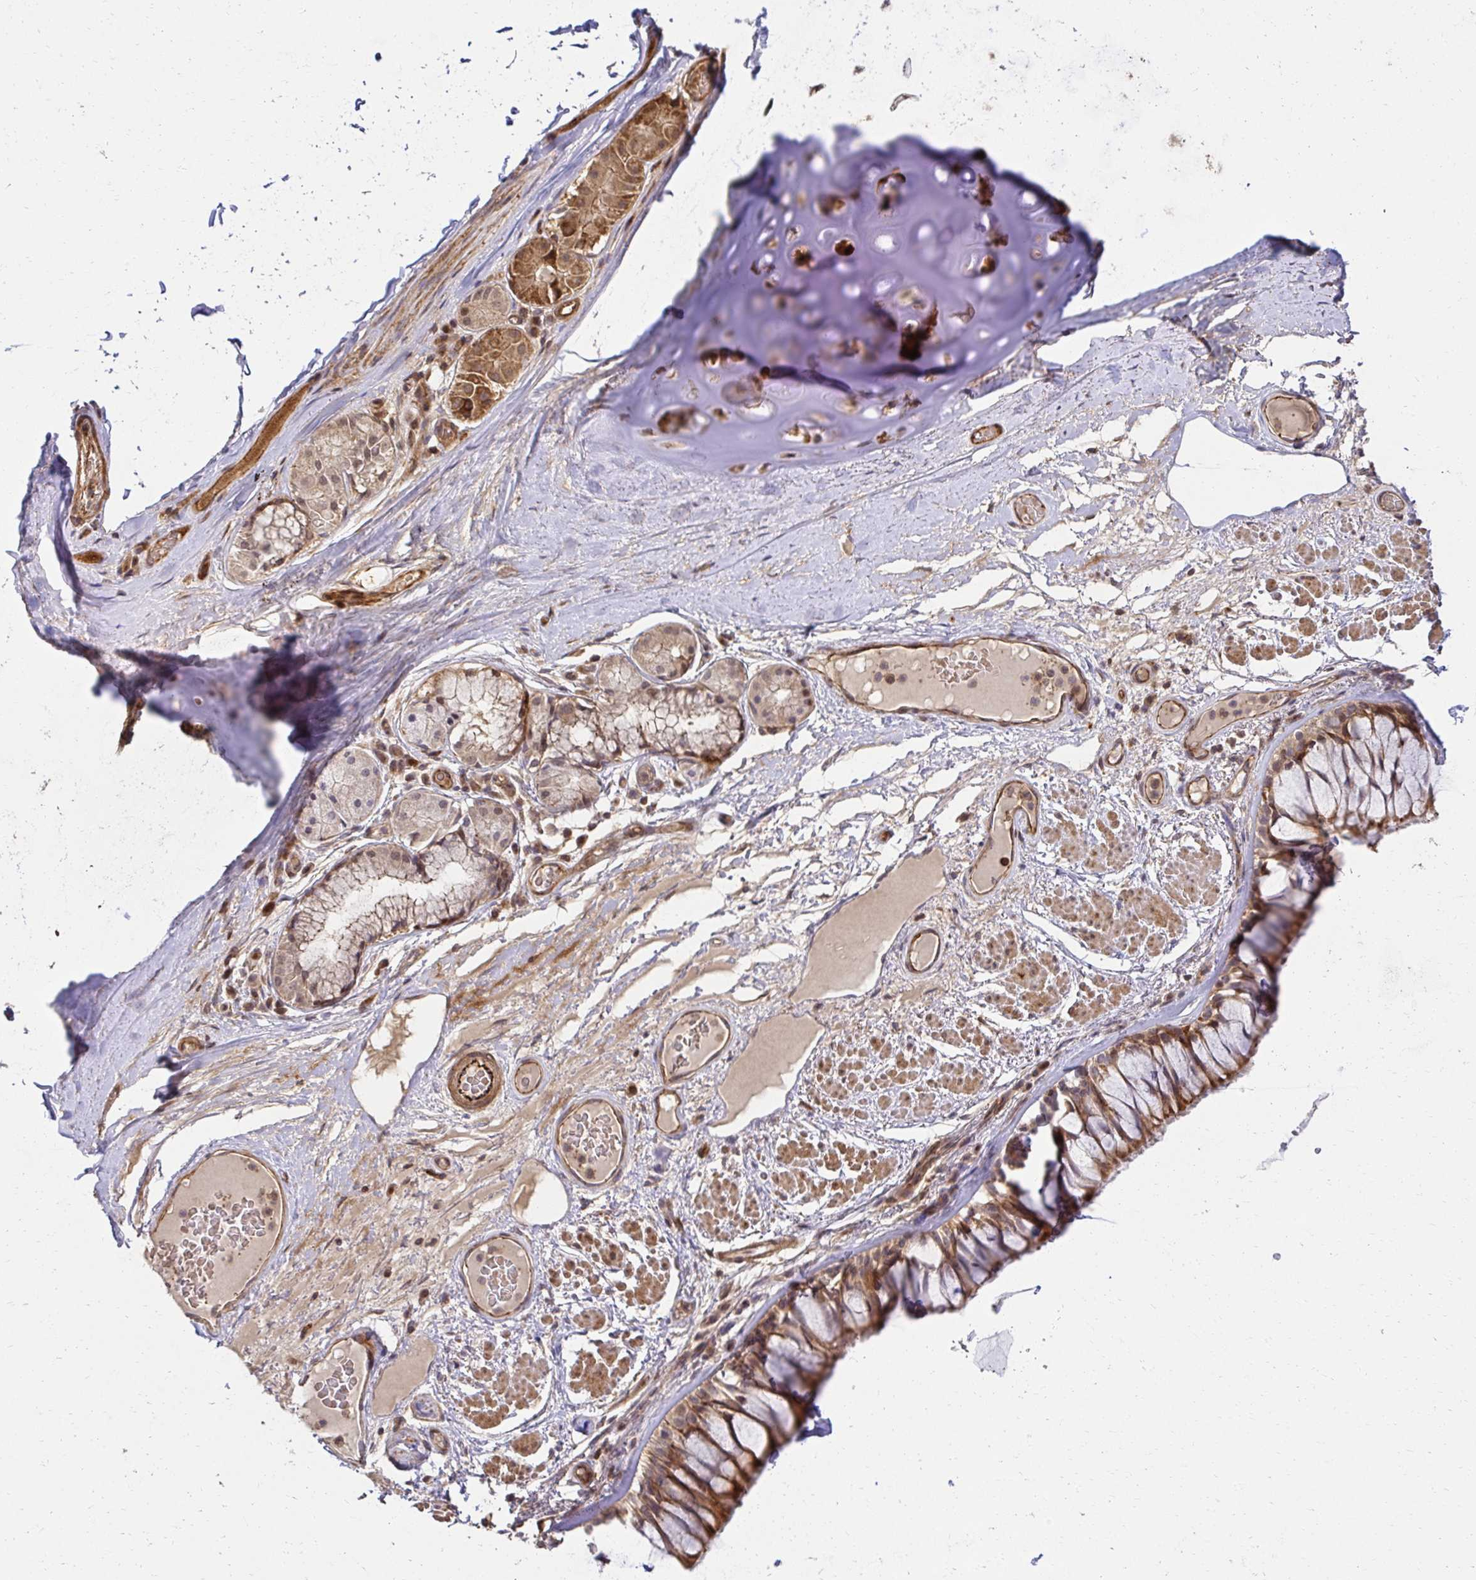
{"staining": {"intensity": "negative", "quantity": "none", "location": "none"}, "tissue": "adipose tissue", "cell_type": "Adipocytes", "image_type": "normal", "snomed": [{"axis": "morphology", "description": "Normal tissue, NOS"}, {"axis": "topography", "description": "Cartilage tissue"}, {"axis": "topography", "description": "Bronchus"}], "caption": "Image shows no significant protein staining in adipocytes of normal adipose tissue. Brightfield microscopy of immunohistochemistry (IHC) stained with DAB (3,3'-diaminobenzidine) (brown) and hematoxylin (blue), captured at high magnification.", "gene": "PSMA4", "patient": {"sex": "male", "age": 64}}